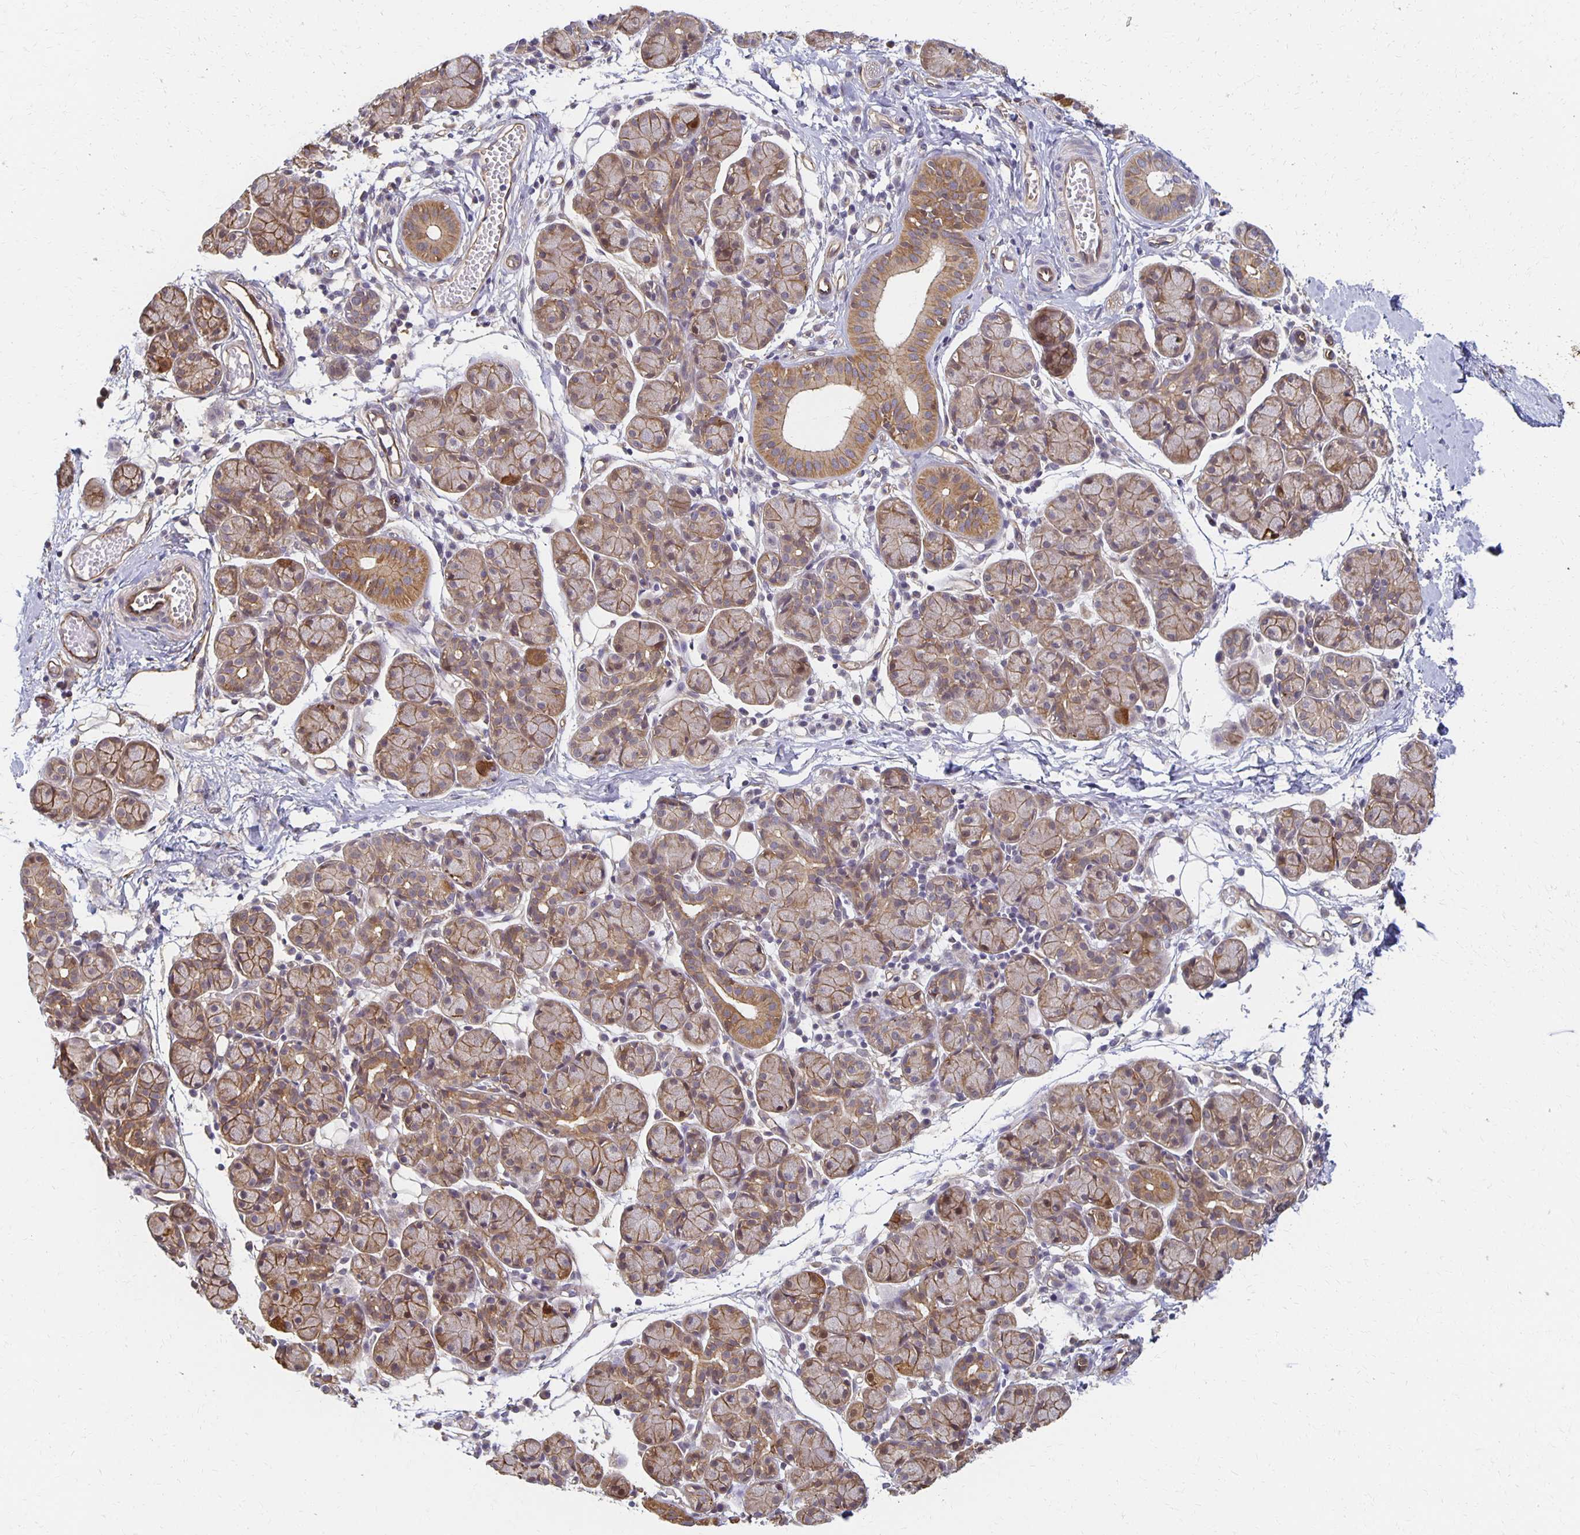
{"staining": {"intensity": "moderate", "quantity": "25%-75%", "location": "cytoplasmic/membranous"}, "tissue": "salivary gland", "cell_type": "Glandular cells", "image_type": "normal", "snomed": [{"axis": "morphology", "description": "Normal tissue, NOS"}, {"axis": "morphology", "description": "Inflammation, NOS"}, {"axis": "topography", "description": "Lymph node"}, {"axis": "topography", "description": "Salivary gland"}], "caption": "Immunohistochemistry (IHC) histopathology image of normal salivary gland: human salivary gland stained using IHC reveals medium levels of moderate protein expression localized specifically in the cytoplasmic/membranous of glandular cells, appearing as a cytoplasmic/membranous brown color.", "gene": "SORL1", "patient": {"sex": "male", "age": 3}}